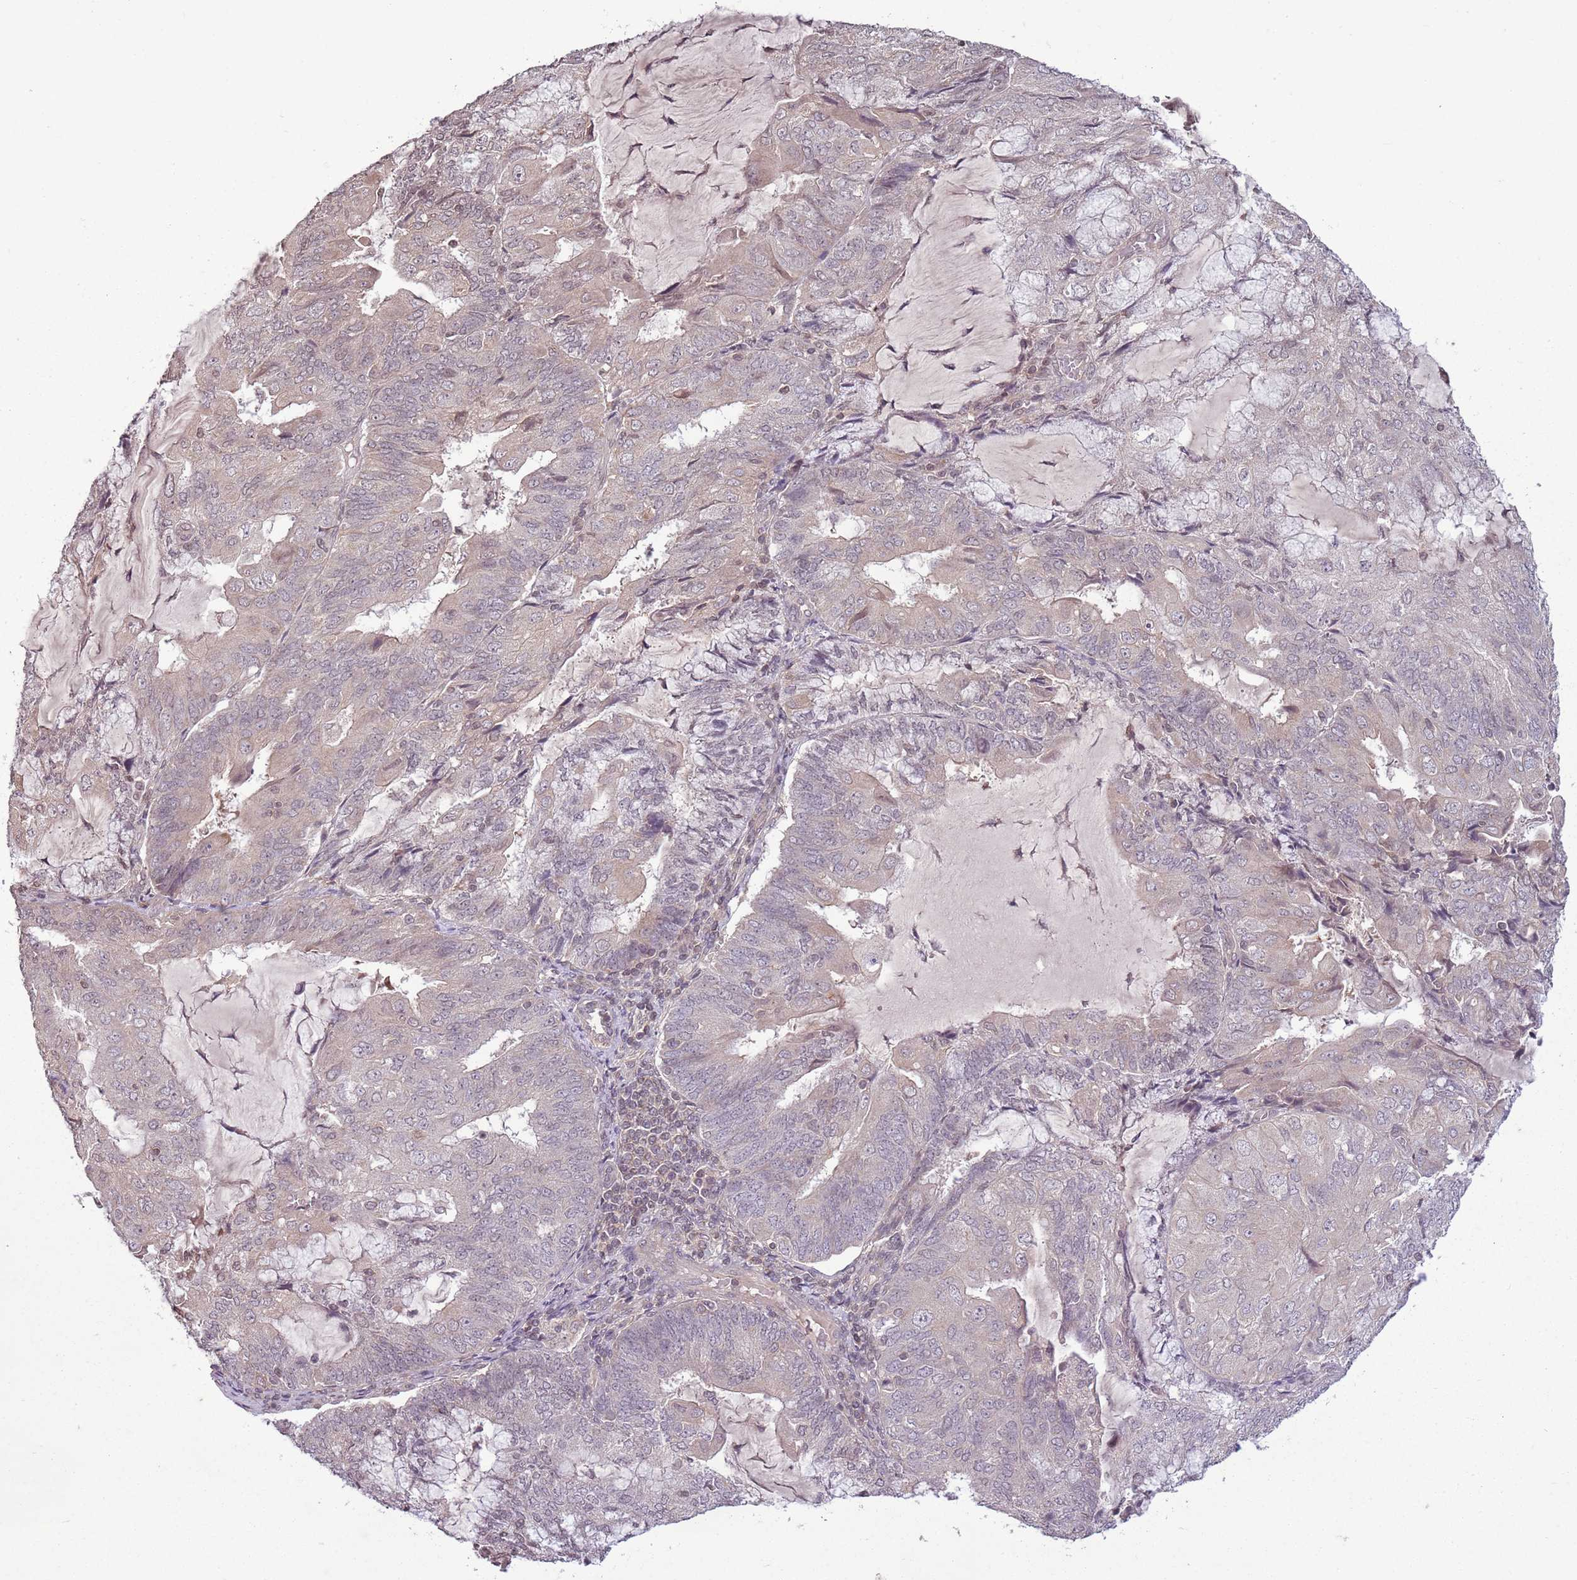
{"staining": {"intensity": "weak", "quantity": "<25%", "location": "nuclear"}, "tissue": "endometrial cancer", "cell_type": "Tumor cells", "image_type": "cancer", "snomed": [{"axis": "morphology", "description": "Adenocarcinoma, NOS"}, {"axis": "topography", "description": "Endometrium"}], "caption": "Immunohistochemical staining of human adenocarcinoma (endometrial) exhibits no significant positivity in tumor cells.", "gene": "CAPN9", "patient": {"sex": "female", "age": 81}}